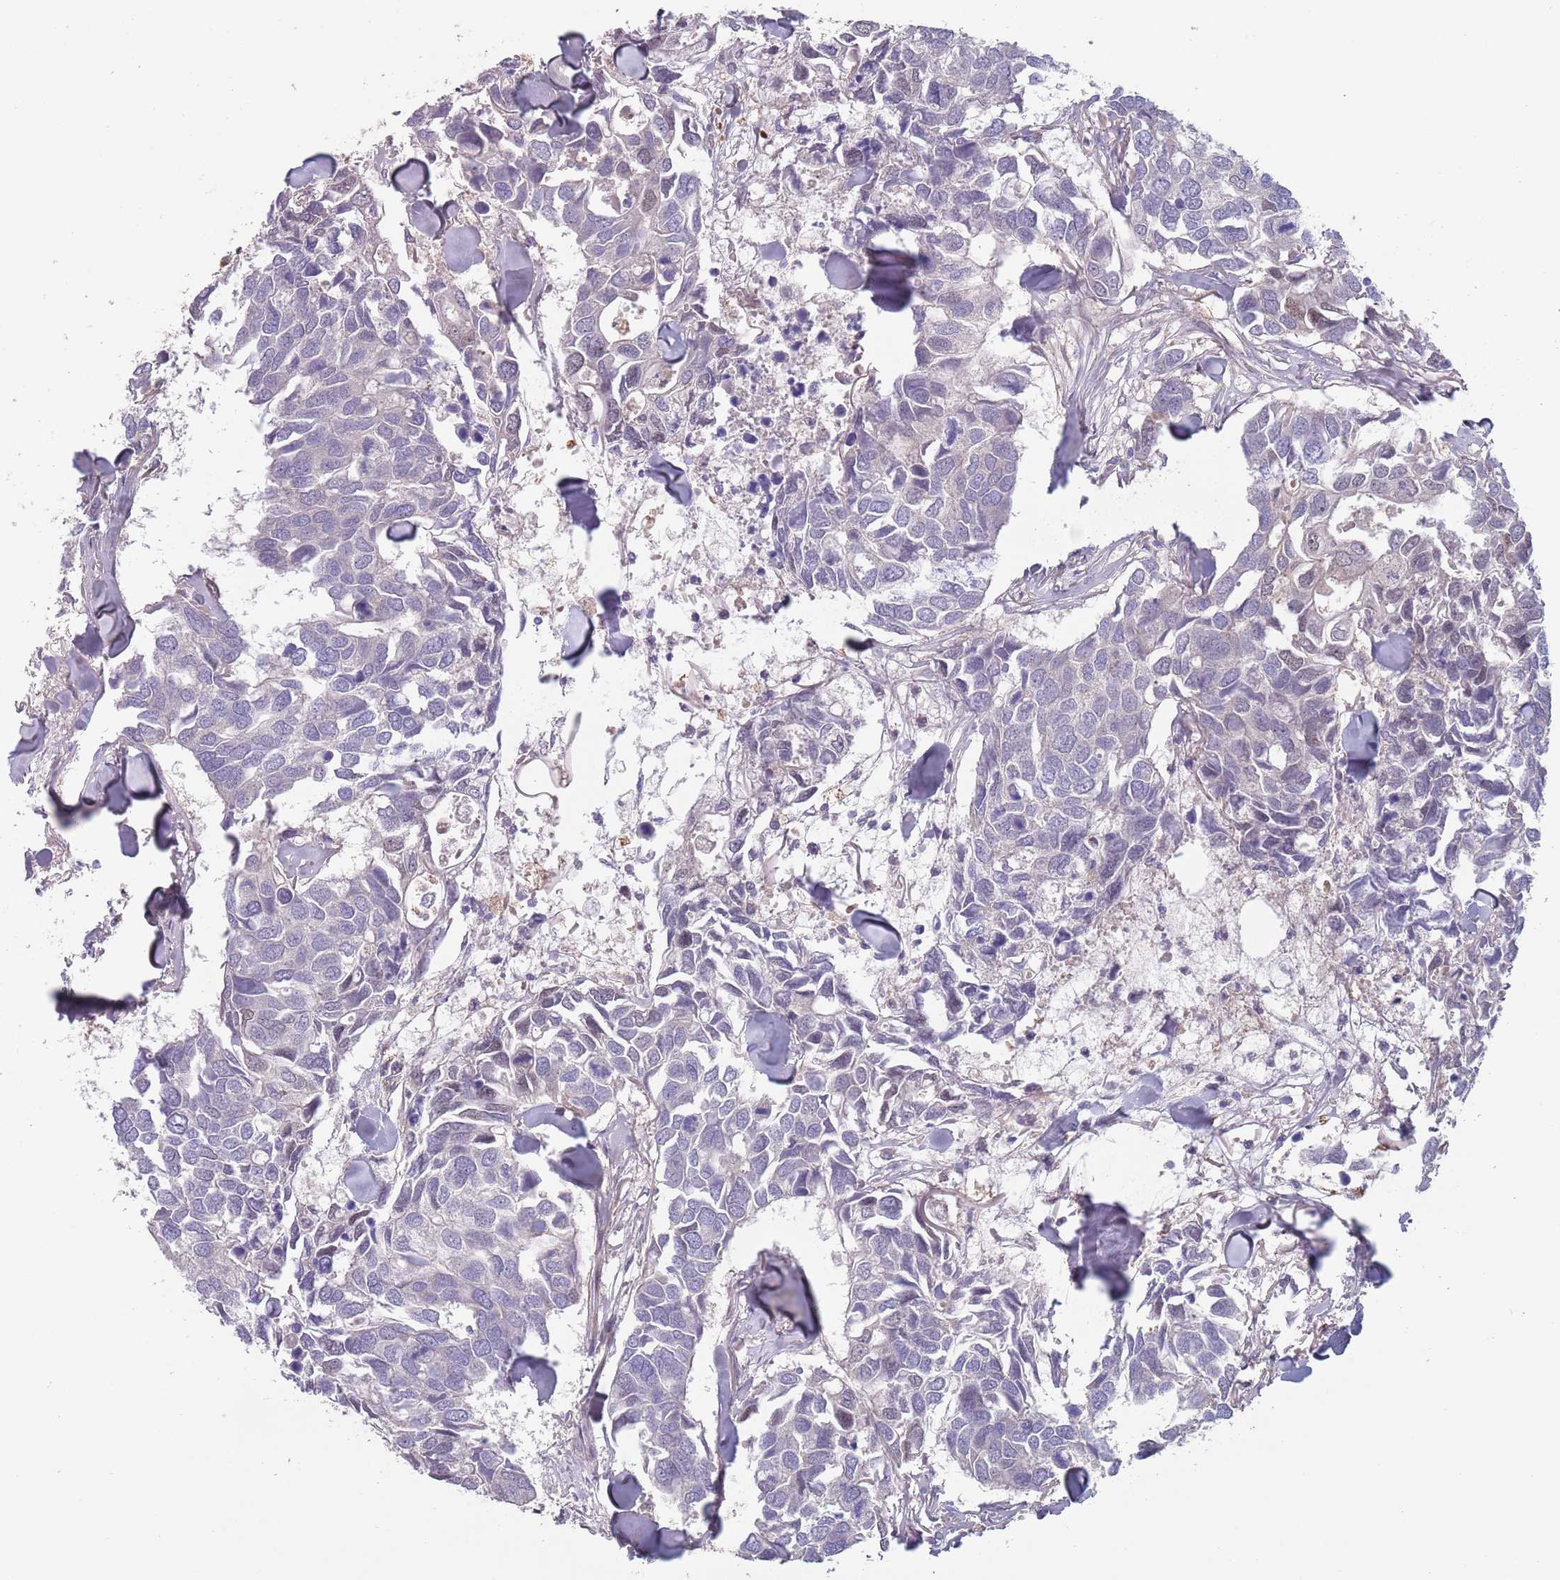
{"staining": {"intensity": "negative", "quantity": "none", "location": "none"}, "tissue": "breast cancer", "cell_type": "Tumor cells", "image_type": "cancer", "snomed": [{"axis": "morphology", "description": "Duct carcinoma"}, {"axis": "topography", "description": "Breast"}], "caption": "A photomicrograph of infiltrating ductal carcinoma (breast) stained for a protein shows no brown staining in tumor cells.", "gene": "CLNS1A", "patient": {"sex": "female", "age": 83}}